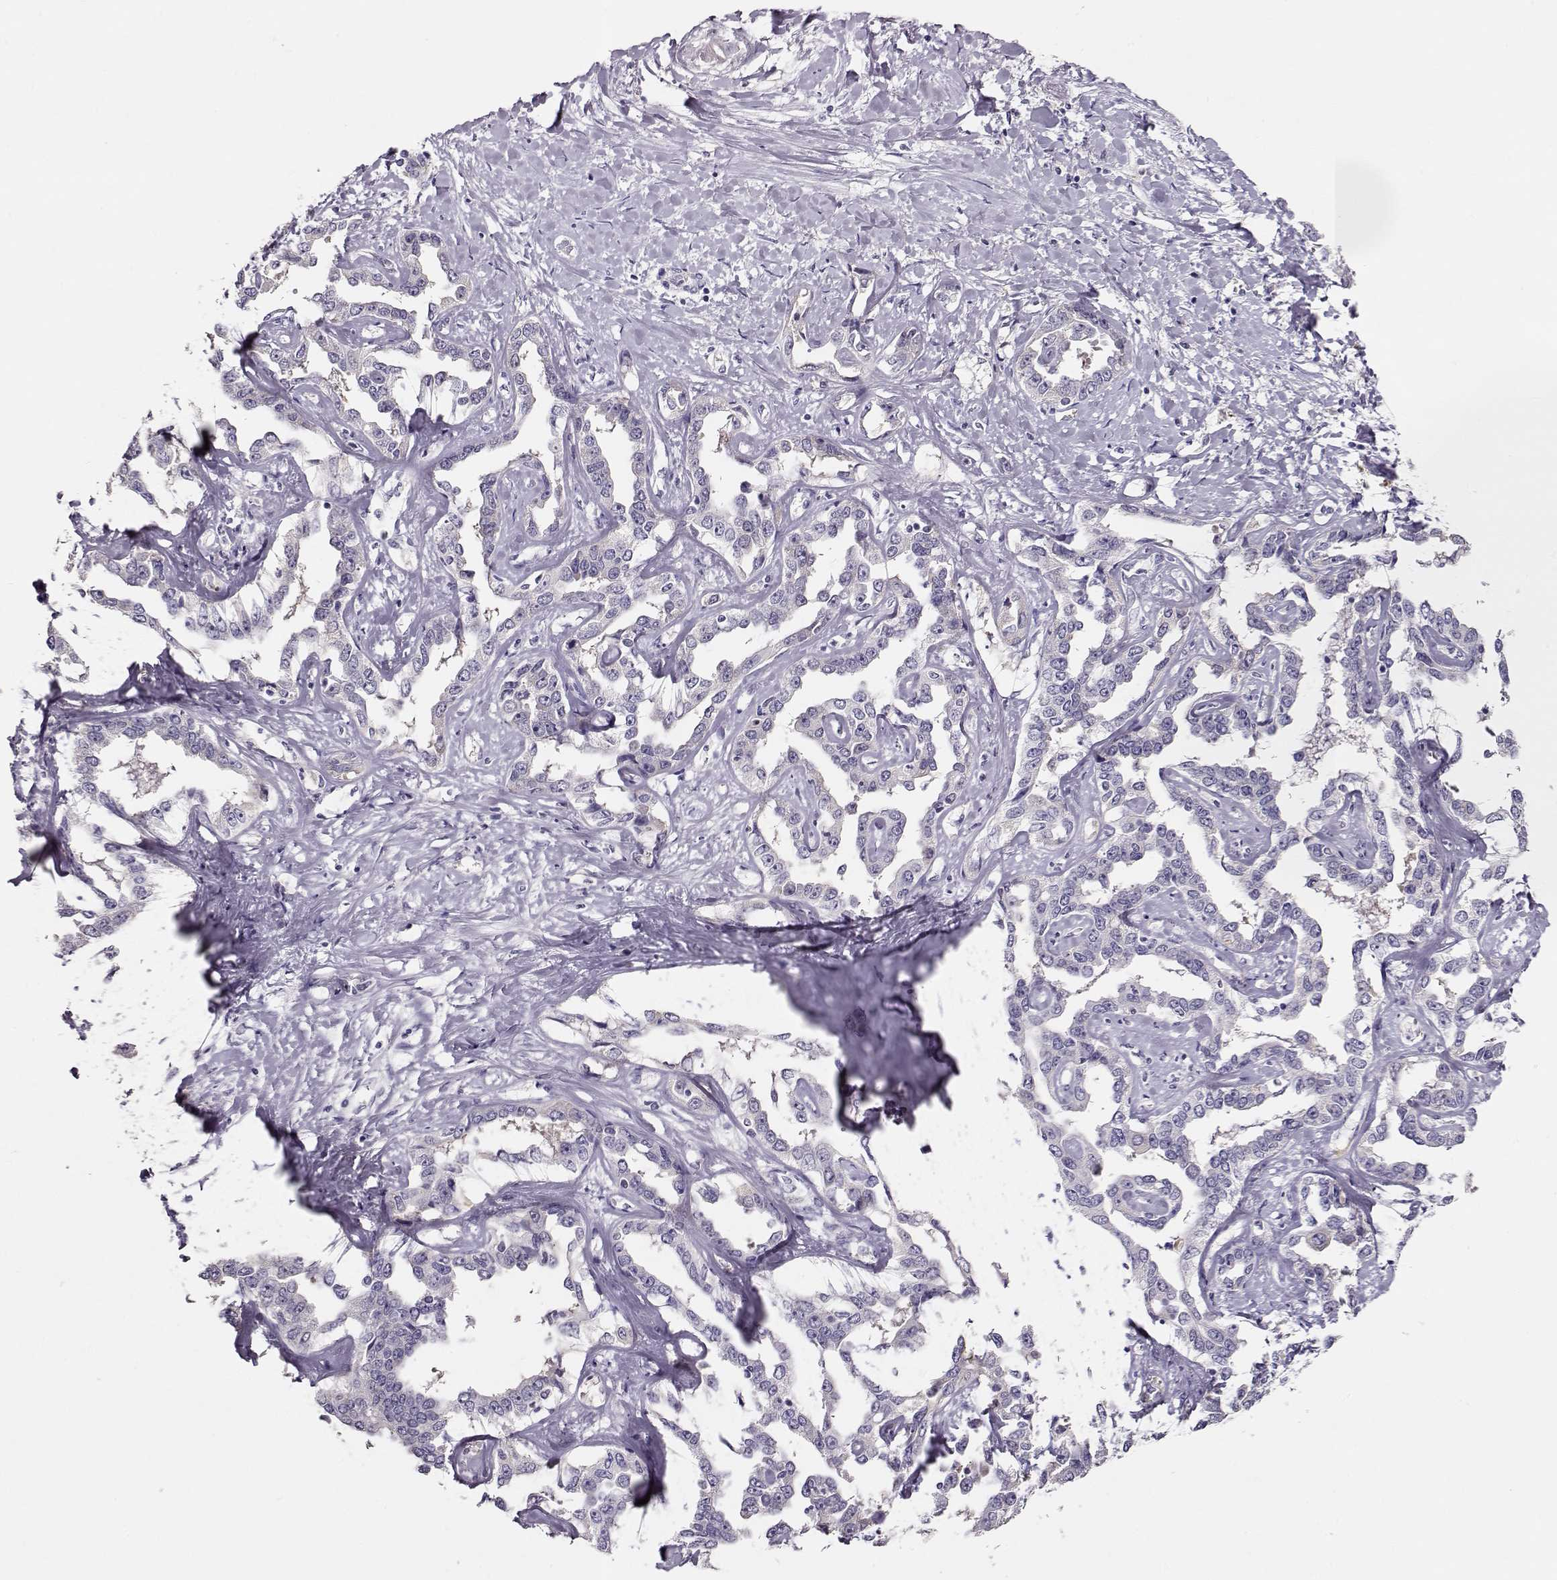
{"staining": {"intensity": "negative", "quantity": "none", "location": "none"}, "tissue": "liver cancer", "cell_type": "Tumor cells", "image_type": "cancer", "snomed": [{"axis": "morphology", "description": "Cholangiocarcinoma"}, {"axis": "topography", "description": "Liver"}], "caption": "The micrograph exhibits no significant expression in tumor cells of liver cancer. The staining was performed using DAB (3,3'-diaminobenzidine) to visualize the protein expression in brown, while the nuclei were stained in blue with hematoxylin (Magnification: 20x).", "gene": "RBM44", "patient": {"sex": "male", "age": 59}}